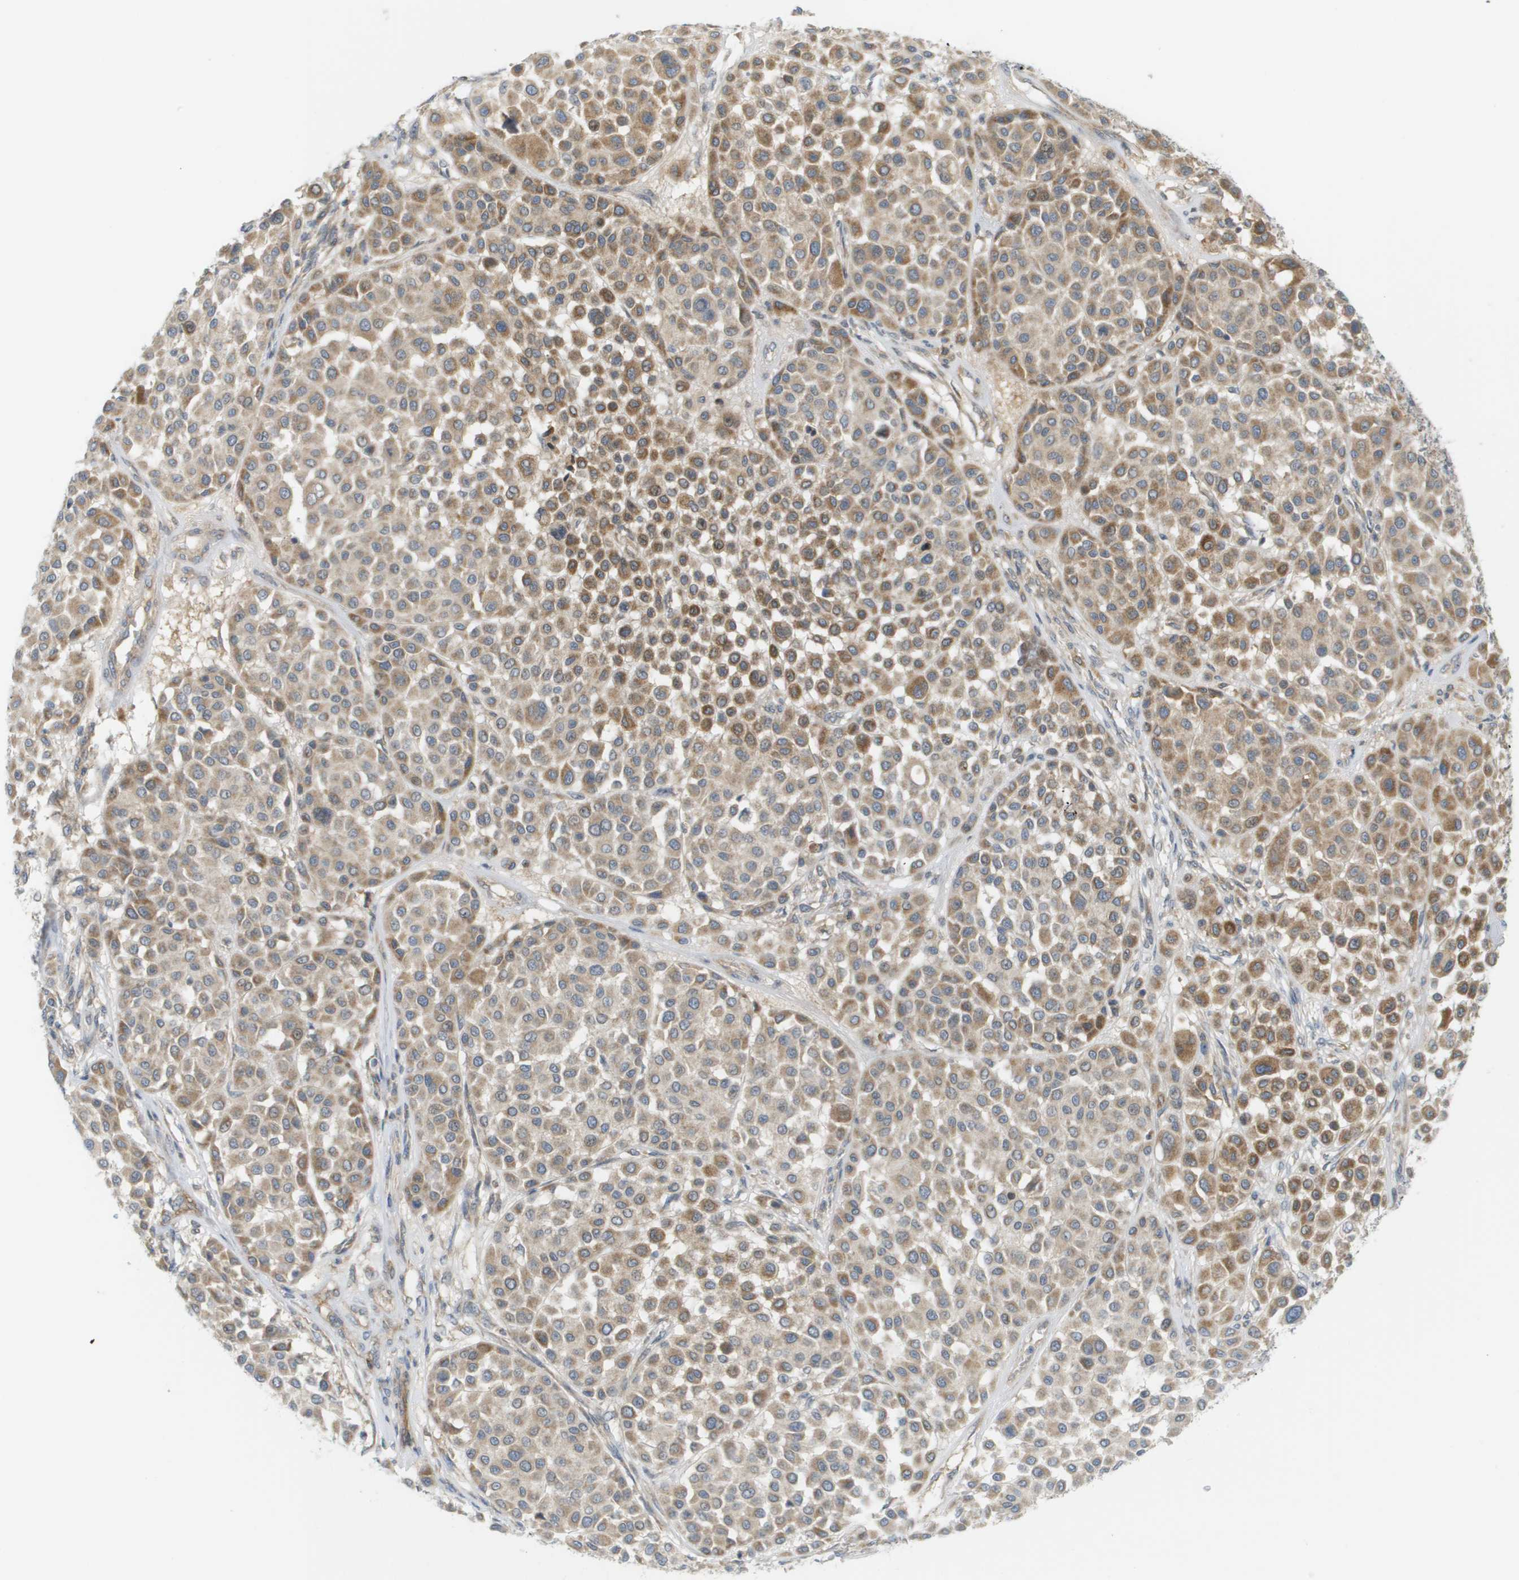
{"staining": {"intensity": "moderate", "quantity": ">75%", "location": "cytoplasmic/membranous"}, "tissue": "melanoma", "cell_type": "Tumor cells", "image_type": "cancer", "snomed": [{"axis": "morphology", "description": "Malignant melanoma, Metastatic site"}, {"axis": "topography", "description": "Soft tissue"}], "caption": "An immunohistochemistry photomicrograph of neoplastic tissue is shown. Protein staining in brown highlights moderate cytoplasmic/membranous positivity in malignant melanoma (metastatic site) within tumor cells.", "gene": "PROC", "patient": {"sex": "male", "age": 41}}